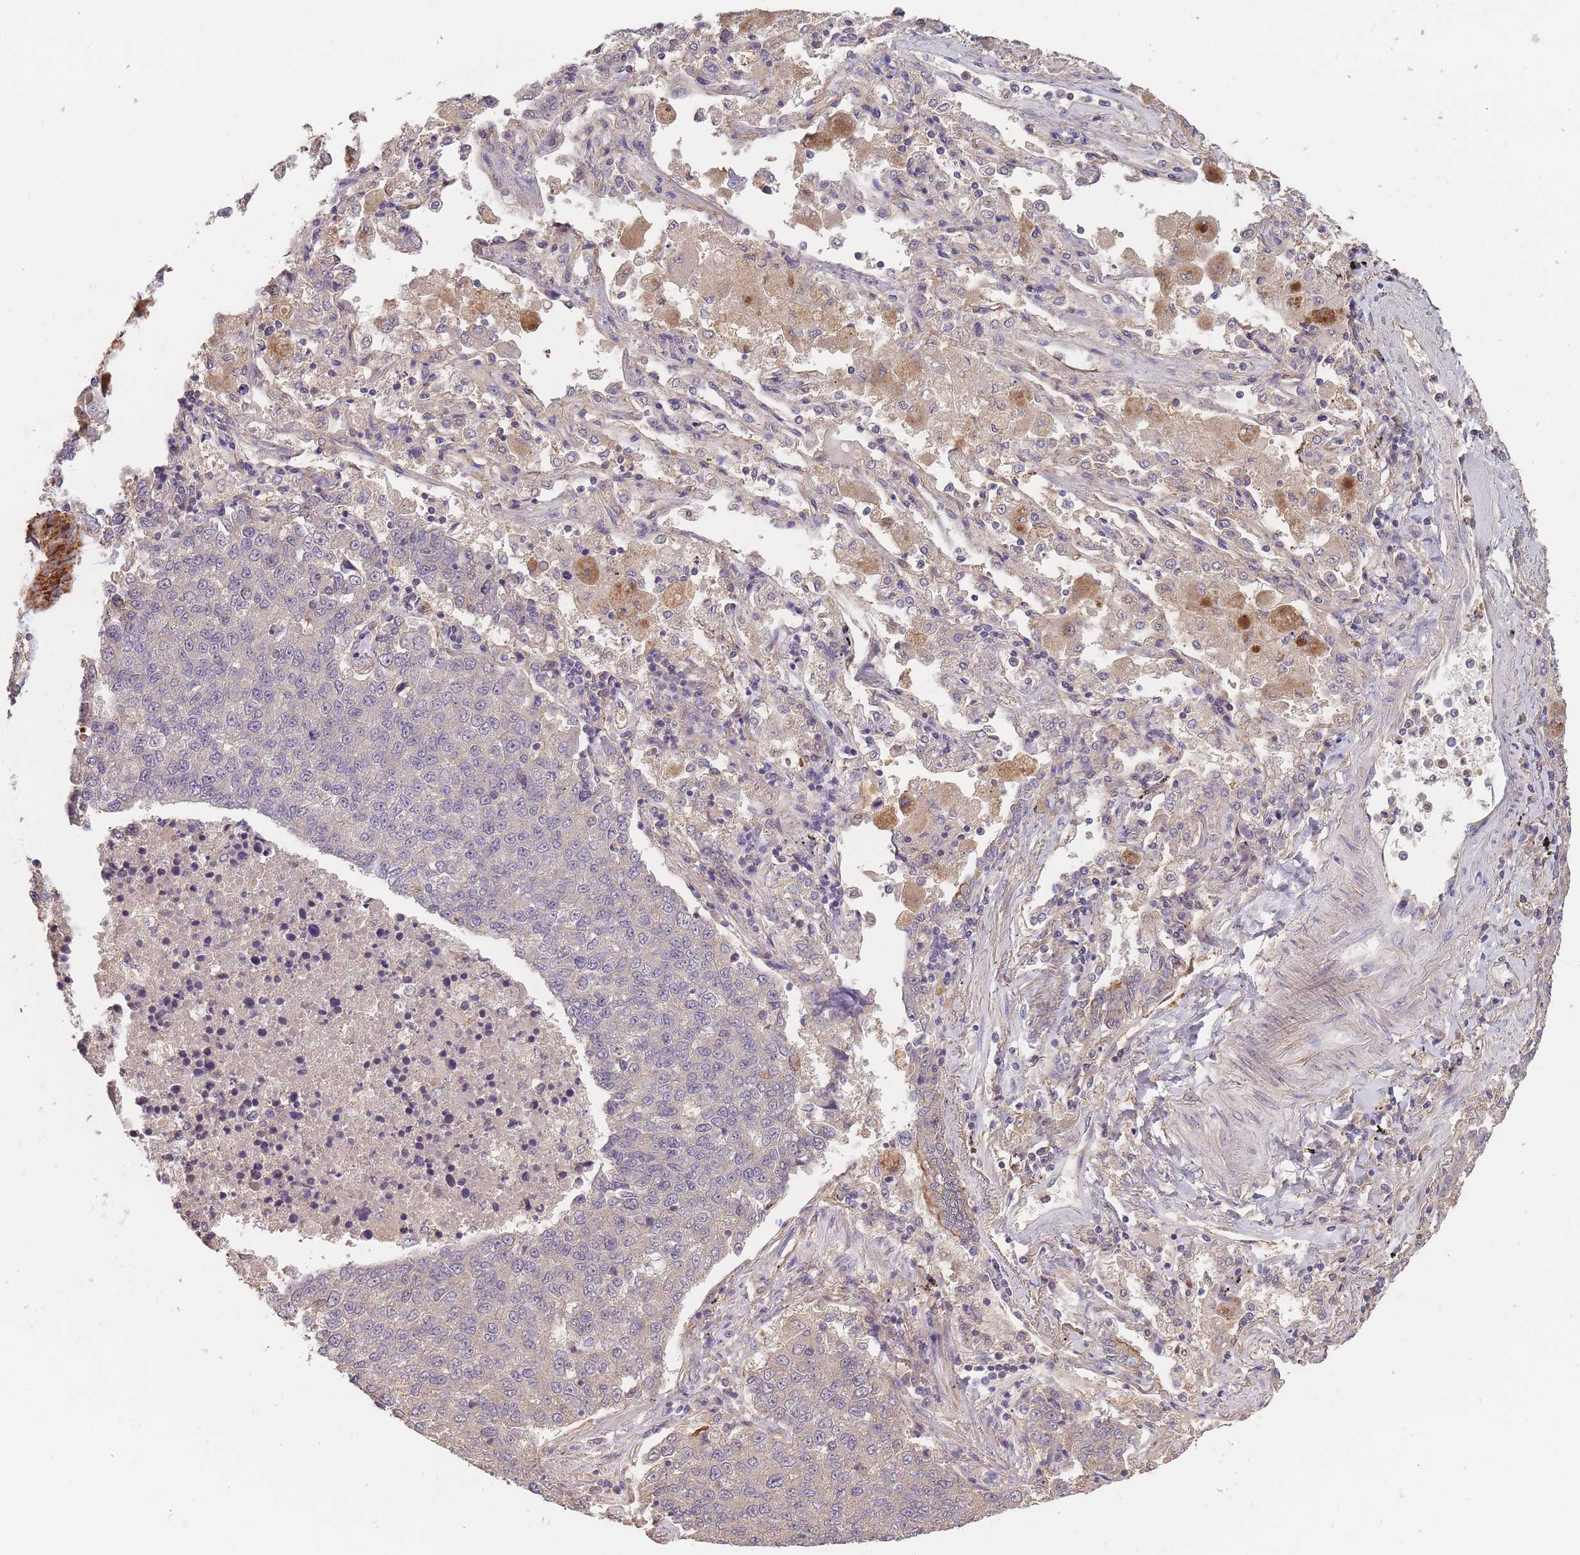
{"staining": {"intensity": "negative", "quantity": "none", "location": "none"}, "tissue": "lung cancer", "cell_type": "Tumor cells", "image_type": "cancer", "snomed": [{"axis": "morphology", "description": "Adenocarcinoma, NOS"}, {"axis": "topography", "description": "Lung"}], "caption": "Photomicrograph shows no protein staining in tumor cells of lung adenocarcinoma tissue. The staining was performed using DAB to visualize the protein expression in brown, while the nuclei were stained in blue with hematoxylin (Magnification: 20x).", "gene": "KIAA1755", "patient": {"sex": "male", "age": 49}}